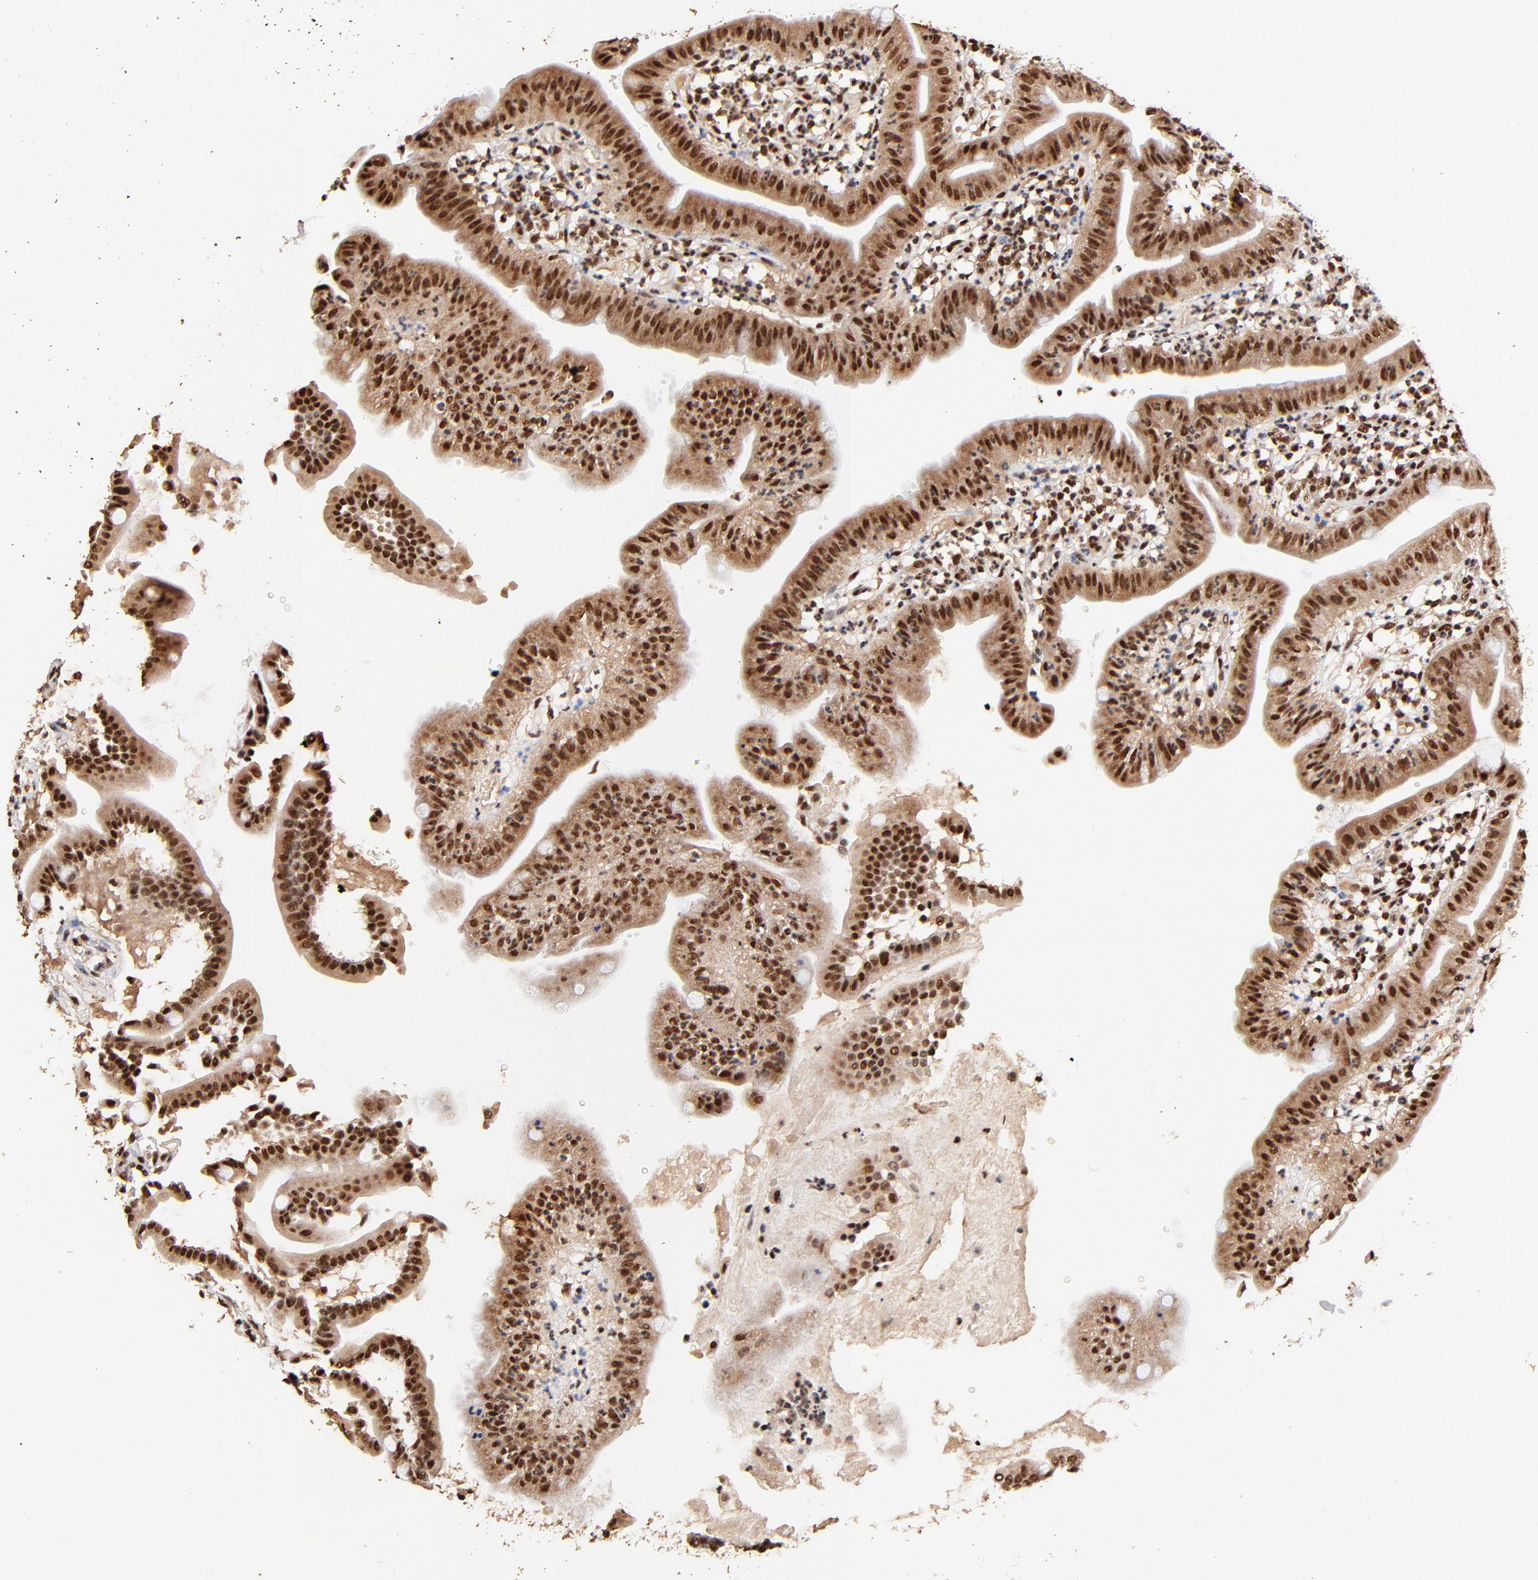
{"staining": {"intensity": "strong", "quantity": ">75%", "location": "cytoplasmic/membranous,nuclear"}, "tissue": "duodenum", "cell_type": "Glandular cells", "image_type": "normal", "snomed": [{"axis": "morphology", "description": "Normal tissue, NOS"}, {"axis": "topography", "description": "Duodenum"}], "caption": "Benign duodenum demonstrates strong cytoplasmic/membranous,nuclear positivity in approximately >75% of glandular cells, visualized by immunohistochemistry.", "gene": "MED12", "patient": {"sex": "male", "age": 50}}